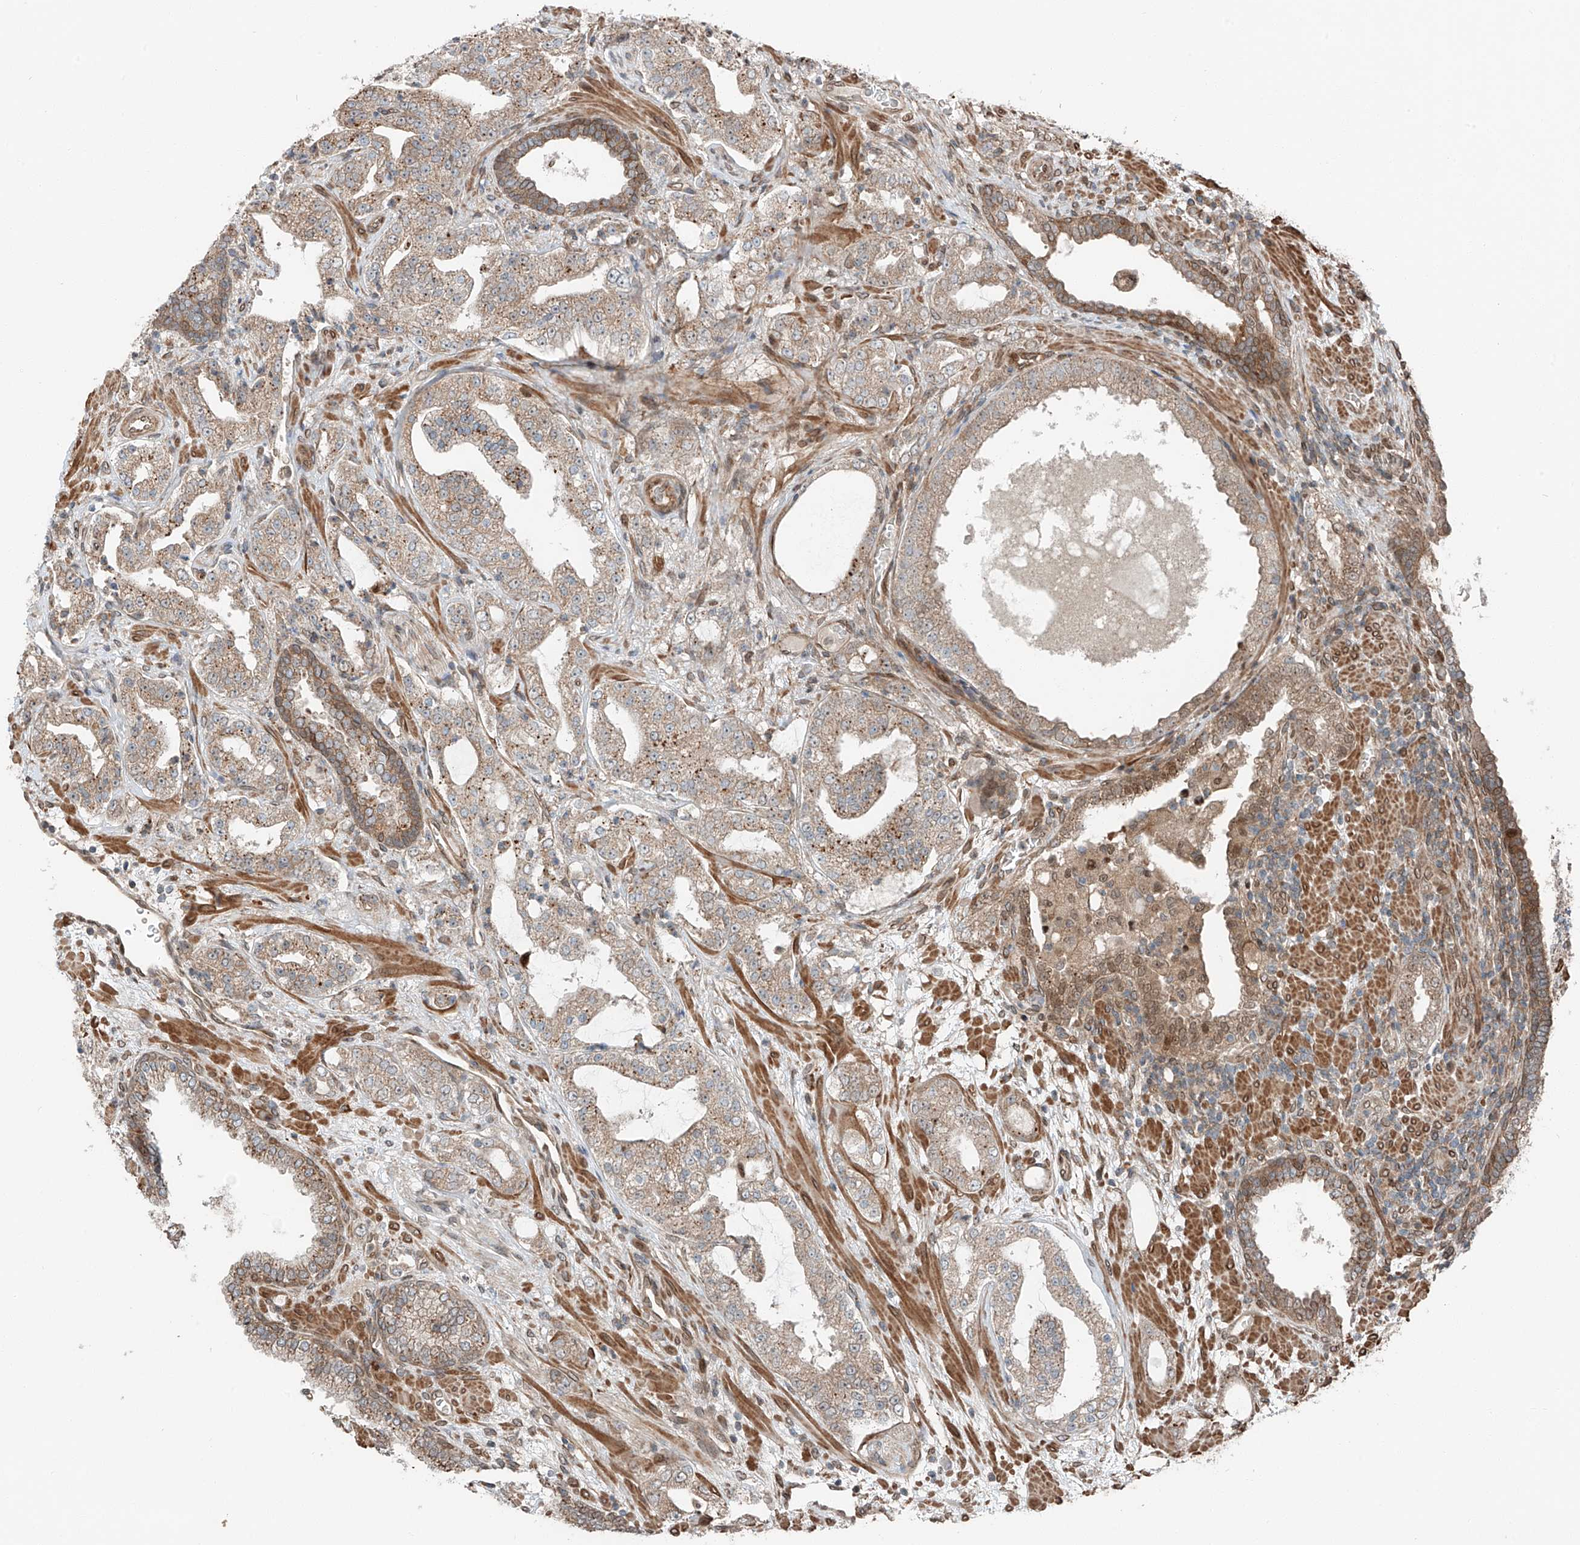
{"staining": {"intensity": "weak", "quantity": ">75%", "location": "cytoplasmic/membranous"}, "tissue": "prostate cancer", "cell_type": "Tumor cells", "image_type": "cancer", "snomed": [{"axis": "morphology", "description": "Adenocarcinoma, High grade"}, {"axis": "topography", "description": "Prostate"}], "caption": "Immunohistochemistry (IHC) image of neoplastic tissue: prostate cancer (adenocarcinoma (high-grade)) stained using immunohistochemistry (IHC) exhibits low levels of weak protein expression localized specifically in the cytoplasmic/membranous of tumor cells, appearing as a cytoplasmic/membranous brown color.", "gene": "CEP162", "patient": {"sex": "male", "age": 64}}